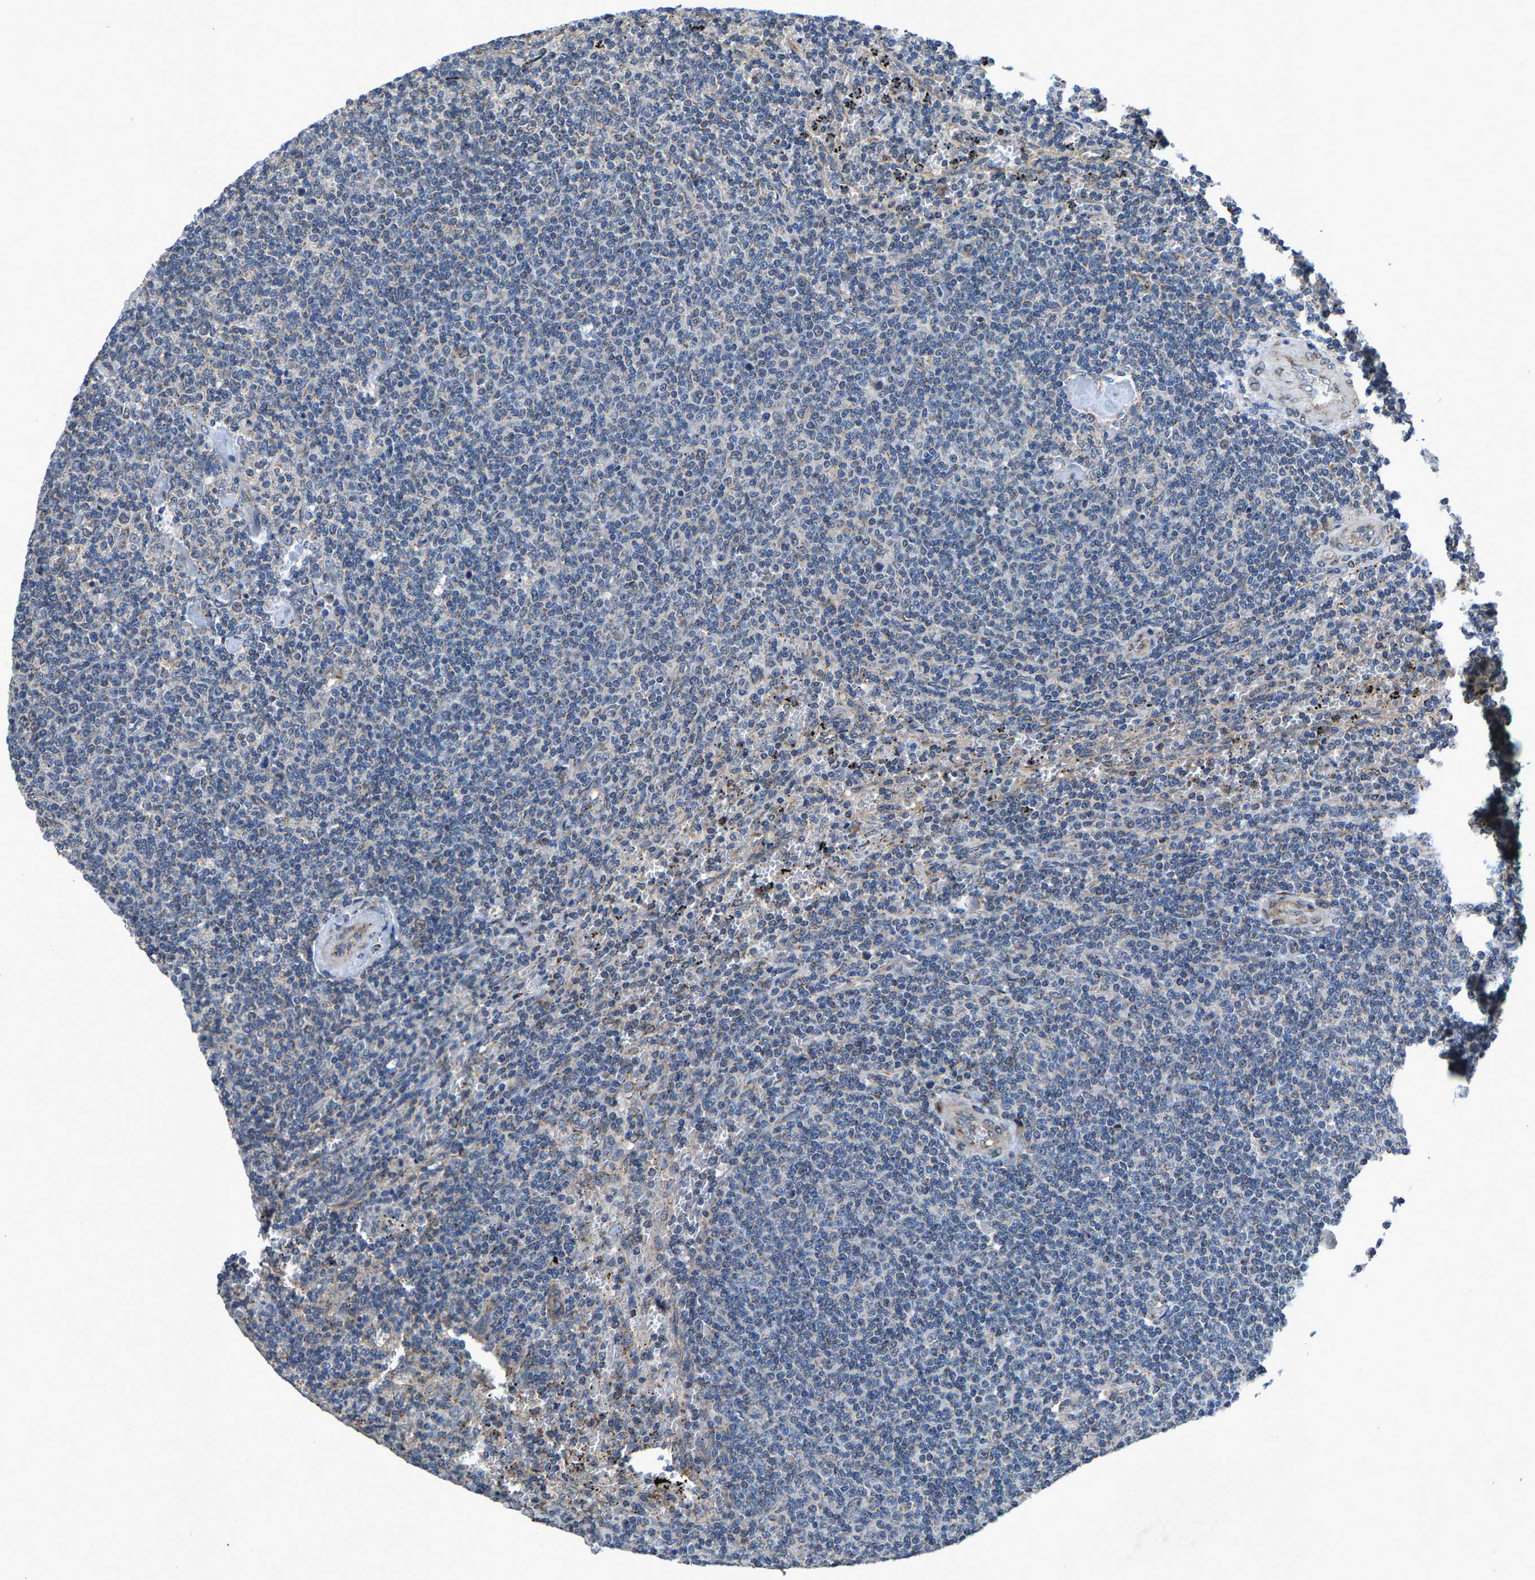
{"staining": {"intensity": "negative", "quantity": "none", "location": "none"}, "tissue": "lymphoma", "cell_type": "Tumor cells", "image_type": "cancer", "snomed": [{"axis": "morphology", "description": "Malignant lymphoma, non-Hodgkin's type, Low grade"}, {"axis": "topography", "description": "Spleen"}], "caption": "The micrograph shows no significant expression in tumor cells of low-grade malignant lymphoma, non-Hodgkin's type.", "gene": "PDP1", "patient": {"sex": "female", "age": 50}}